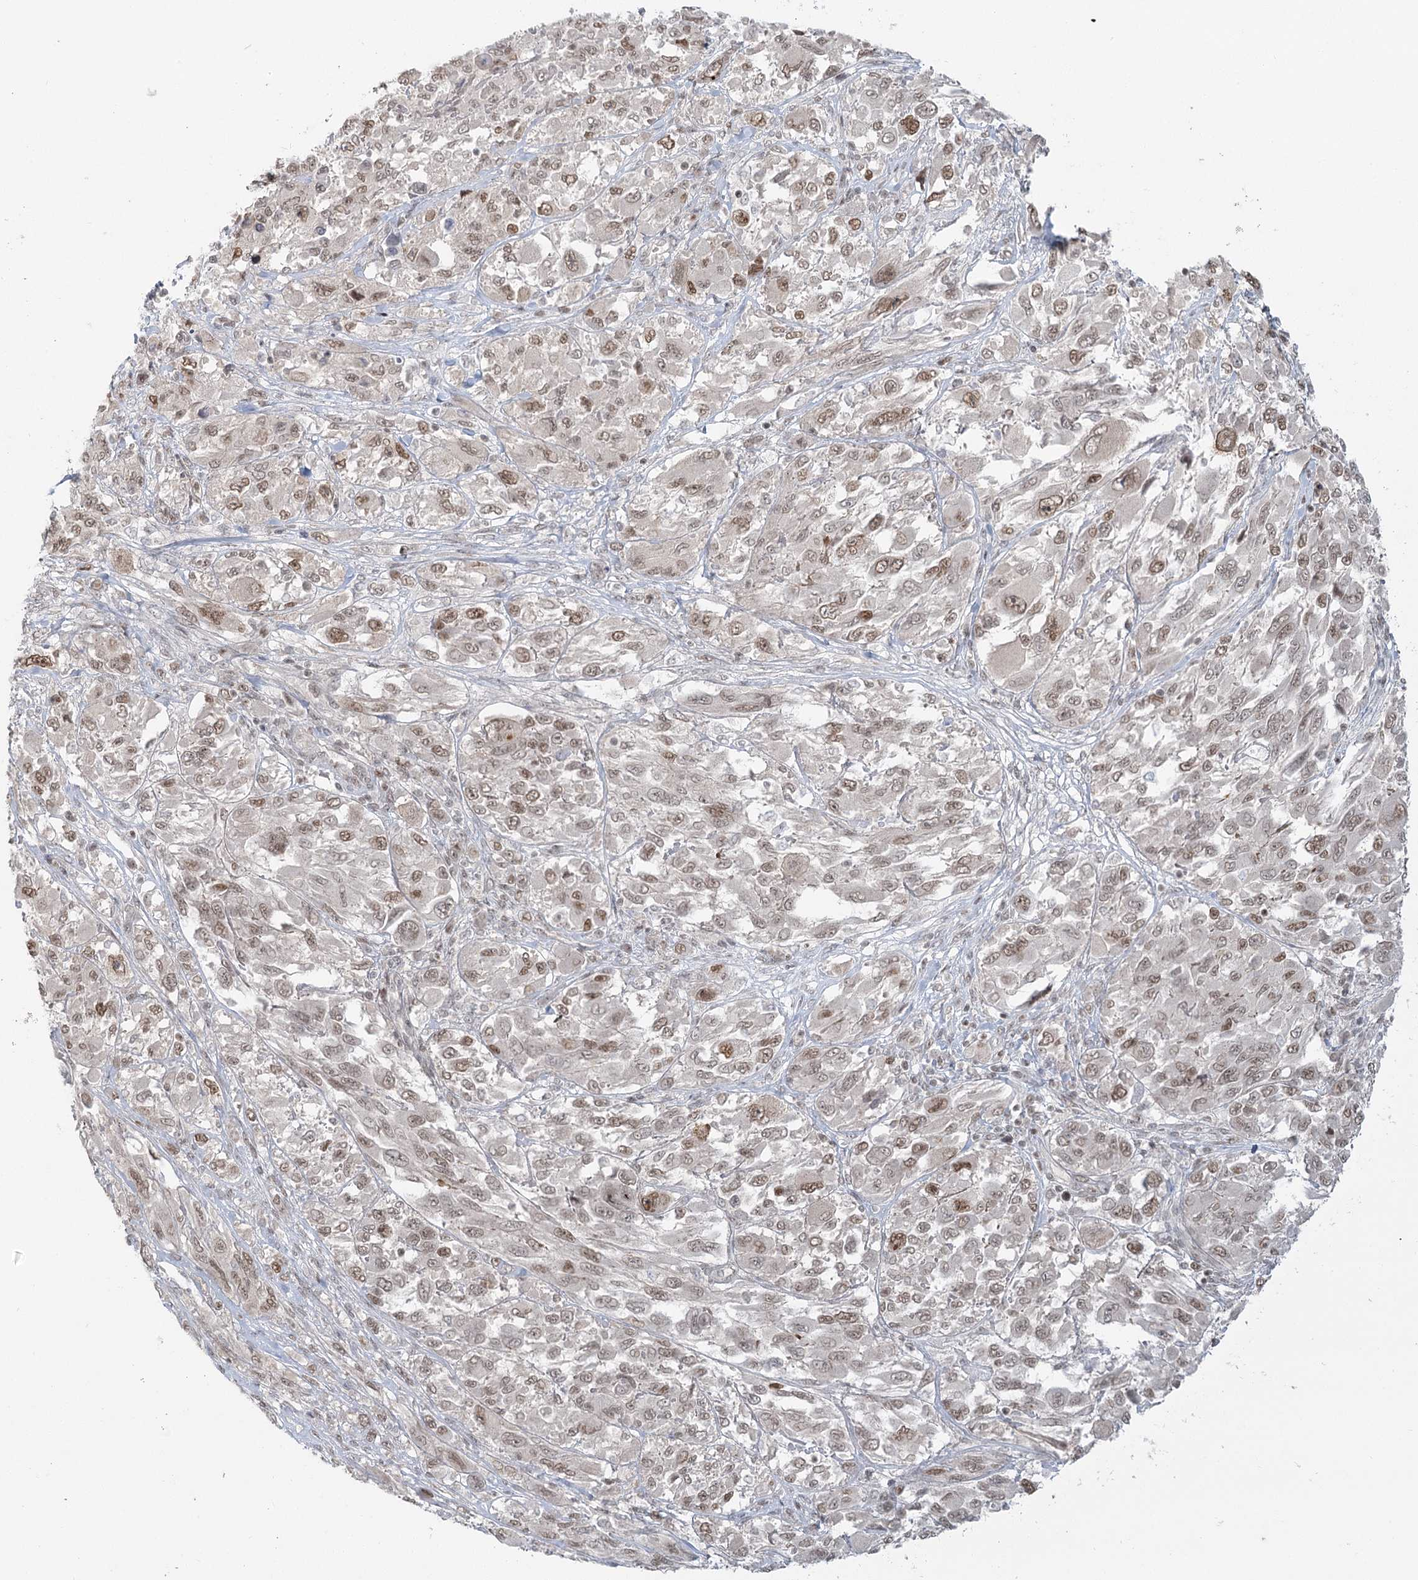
{"staining": {"intensity": "moderate", "quantity": ">75%", "location": "nuclear"}, "tissue": "melanoma", "cell_type": "Tumor cells", "image_type": "cancer", "snomed": [{"axis": "morphology", "description": "Malignant melanoma, NOS"}, {"axis": "topography", "description": "Skin"}], "caption": "Malignant melanoma stained with immunohistochemistry (IHC) shows moderate nuclear positivity in approximately >75% of tumor cells.", "gene": "R3HCC1L", "patient": {"sex": "female", "age": 91}}